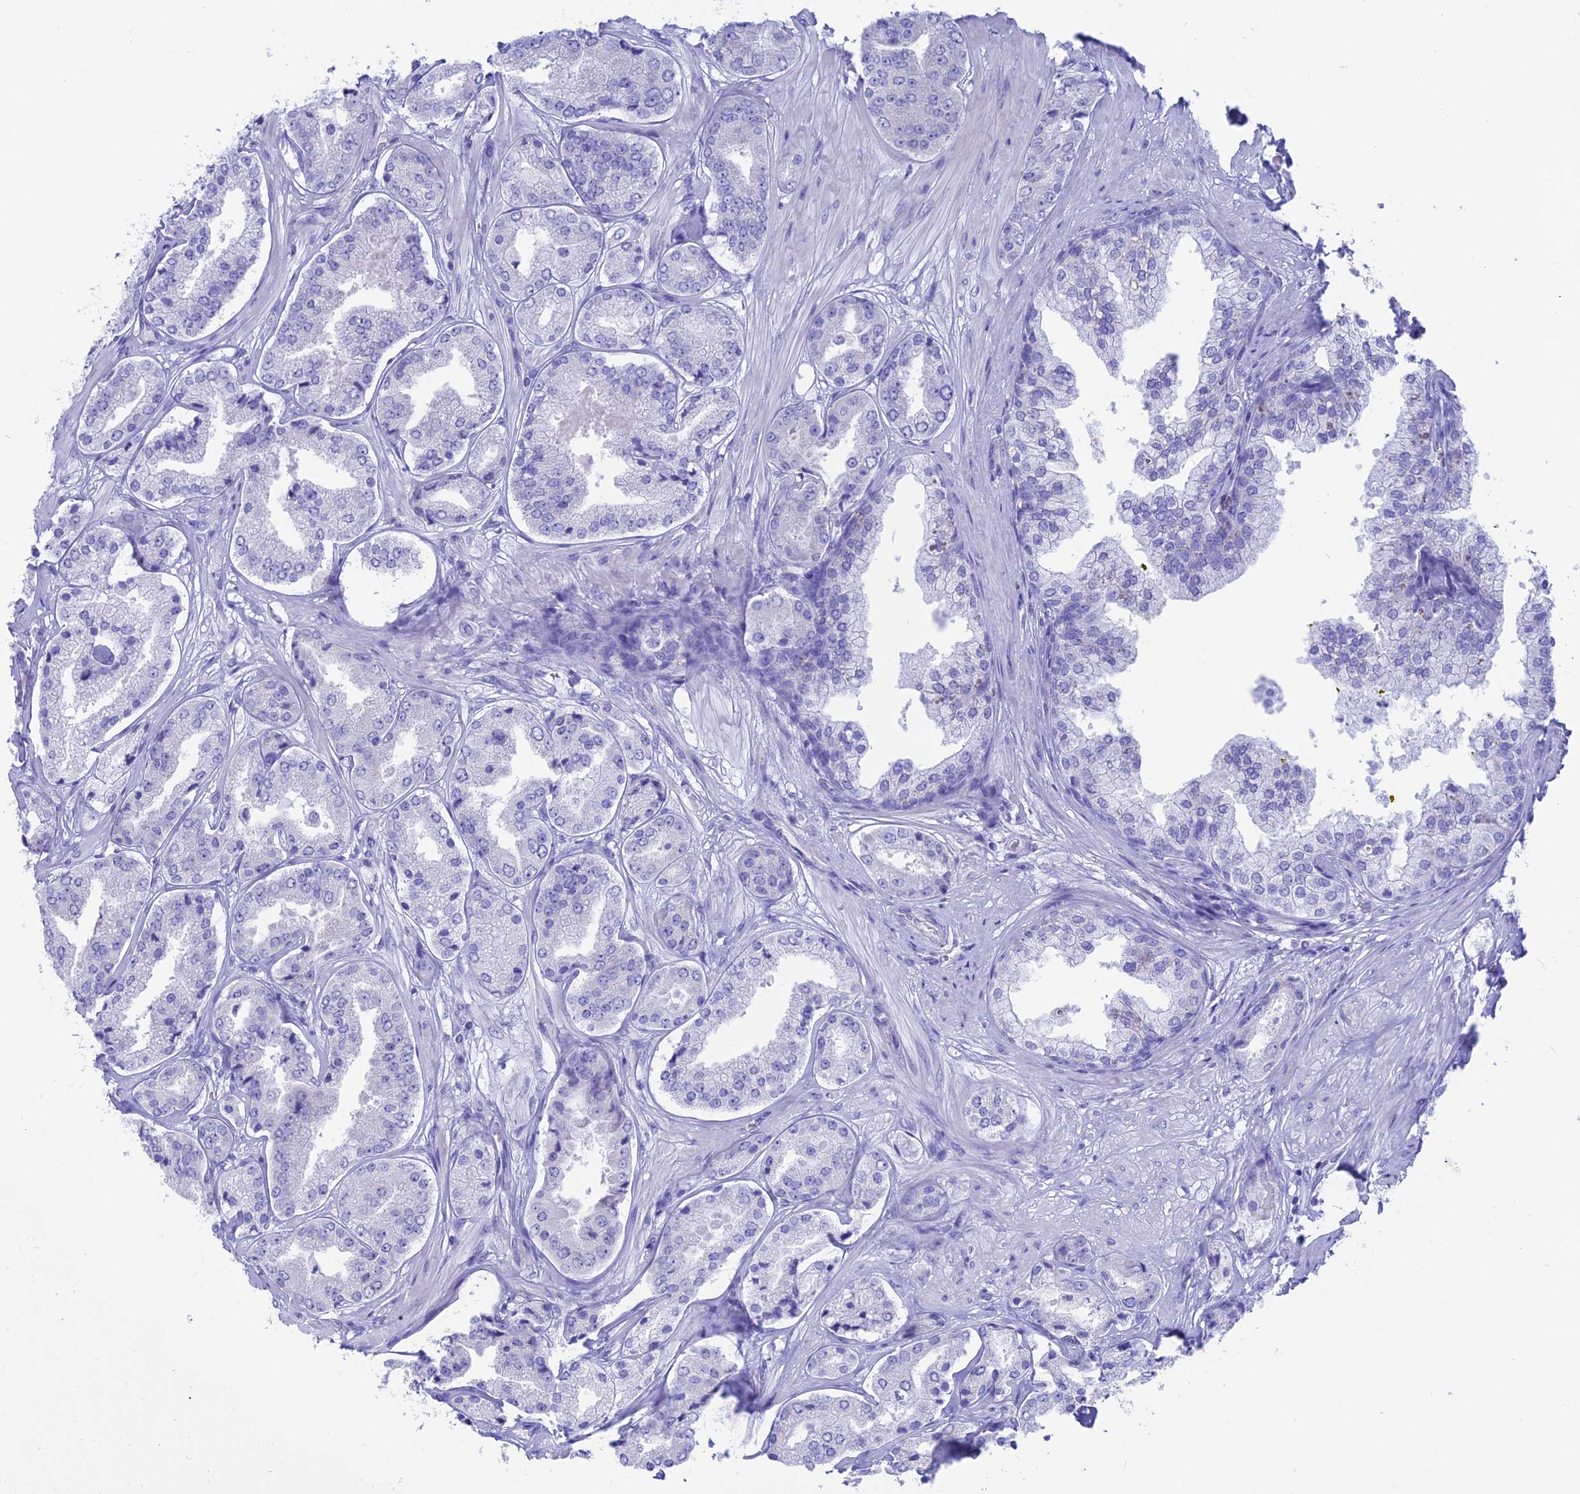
{"staining": {"intensity": "negative", "quantity": "none", "location": "none"}, "tissue": "prostate cancer", "cell_type": "Tumor cells", "image_type": "cancer", "snomed": [{"axis": "morphology", "description": "Adenocarcinoma, High grade"}, {"axis": "topography", "description": "Prostate"}], "caption": "The image reveals no significant positivity in tumor cells of high-grade adenocarcinoma (prostate). (DAB (3,3'-diaminobenzidine) IHC, high magnification).", "gene": "GNGT2", "patient": {"sex": "male", "age": 63}}